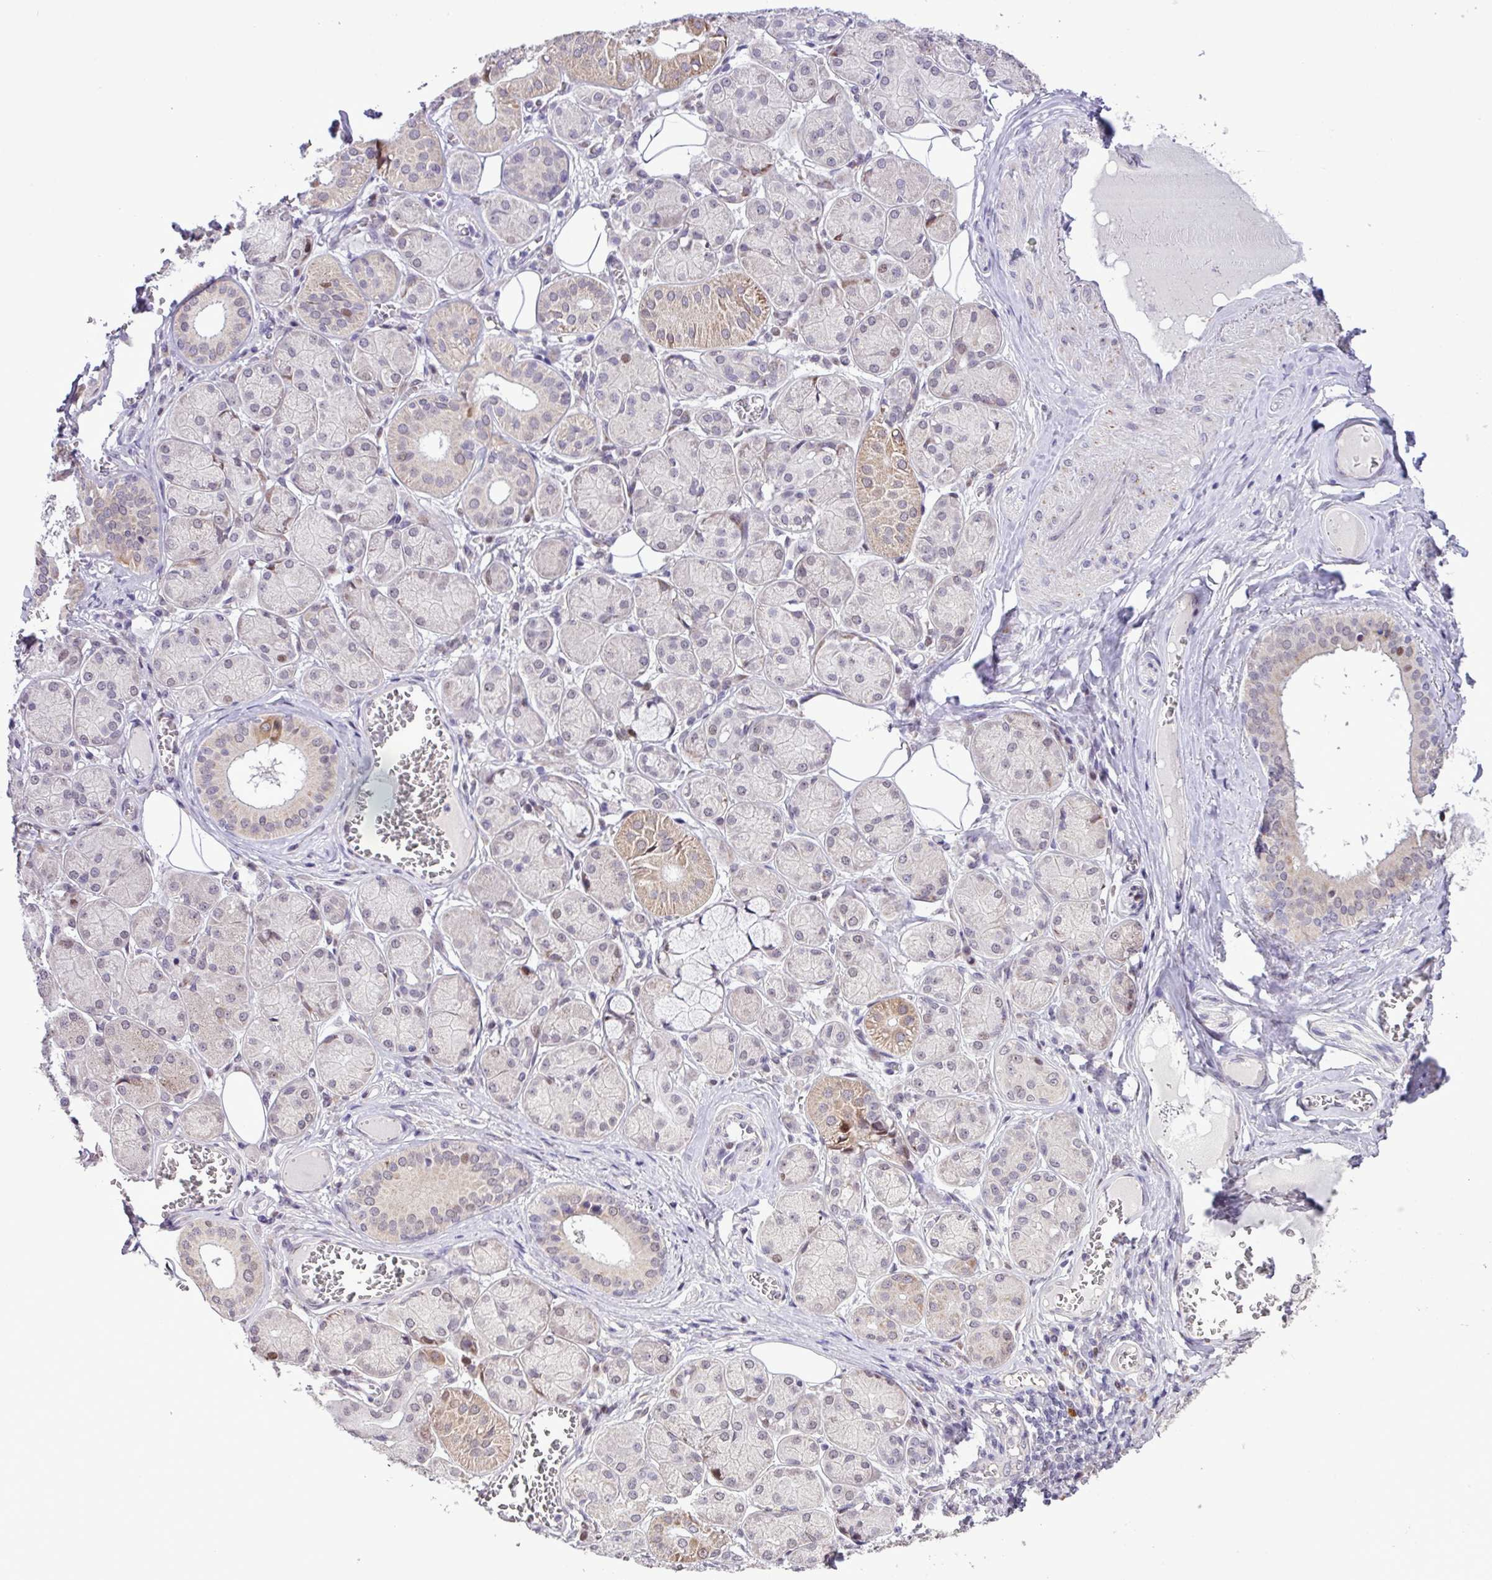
{"staining": {"intensity": "moderate", "quantity": "<25%", "location": "cytoplasmic/membranous"}, "tissue": "salivary gland", "cell_type": "Glandular cells", "image_type": "normal", "snomed": [{"axis": "morphology", "description": "Squamous cell carcinoma, NOS"}, {"axis": "topography", "description": "Skin"}, {"axis": "topography", "description": "Head-Neck"}], "caption": "Immunohistochemical staining of unremarkable salivary gland displays low levels of moderate cytoplasmic/membranous positivity in about <25% of glandular cells.", "gene": "ZNF354A", "patient": {"sex": "male", "age": 80}}